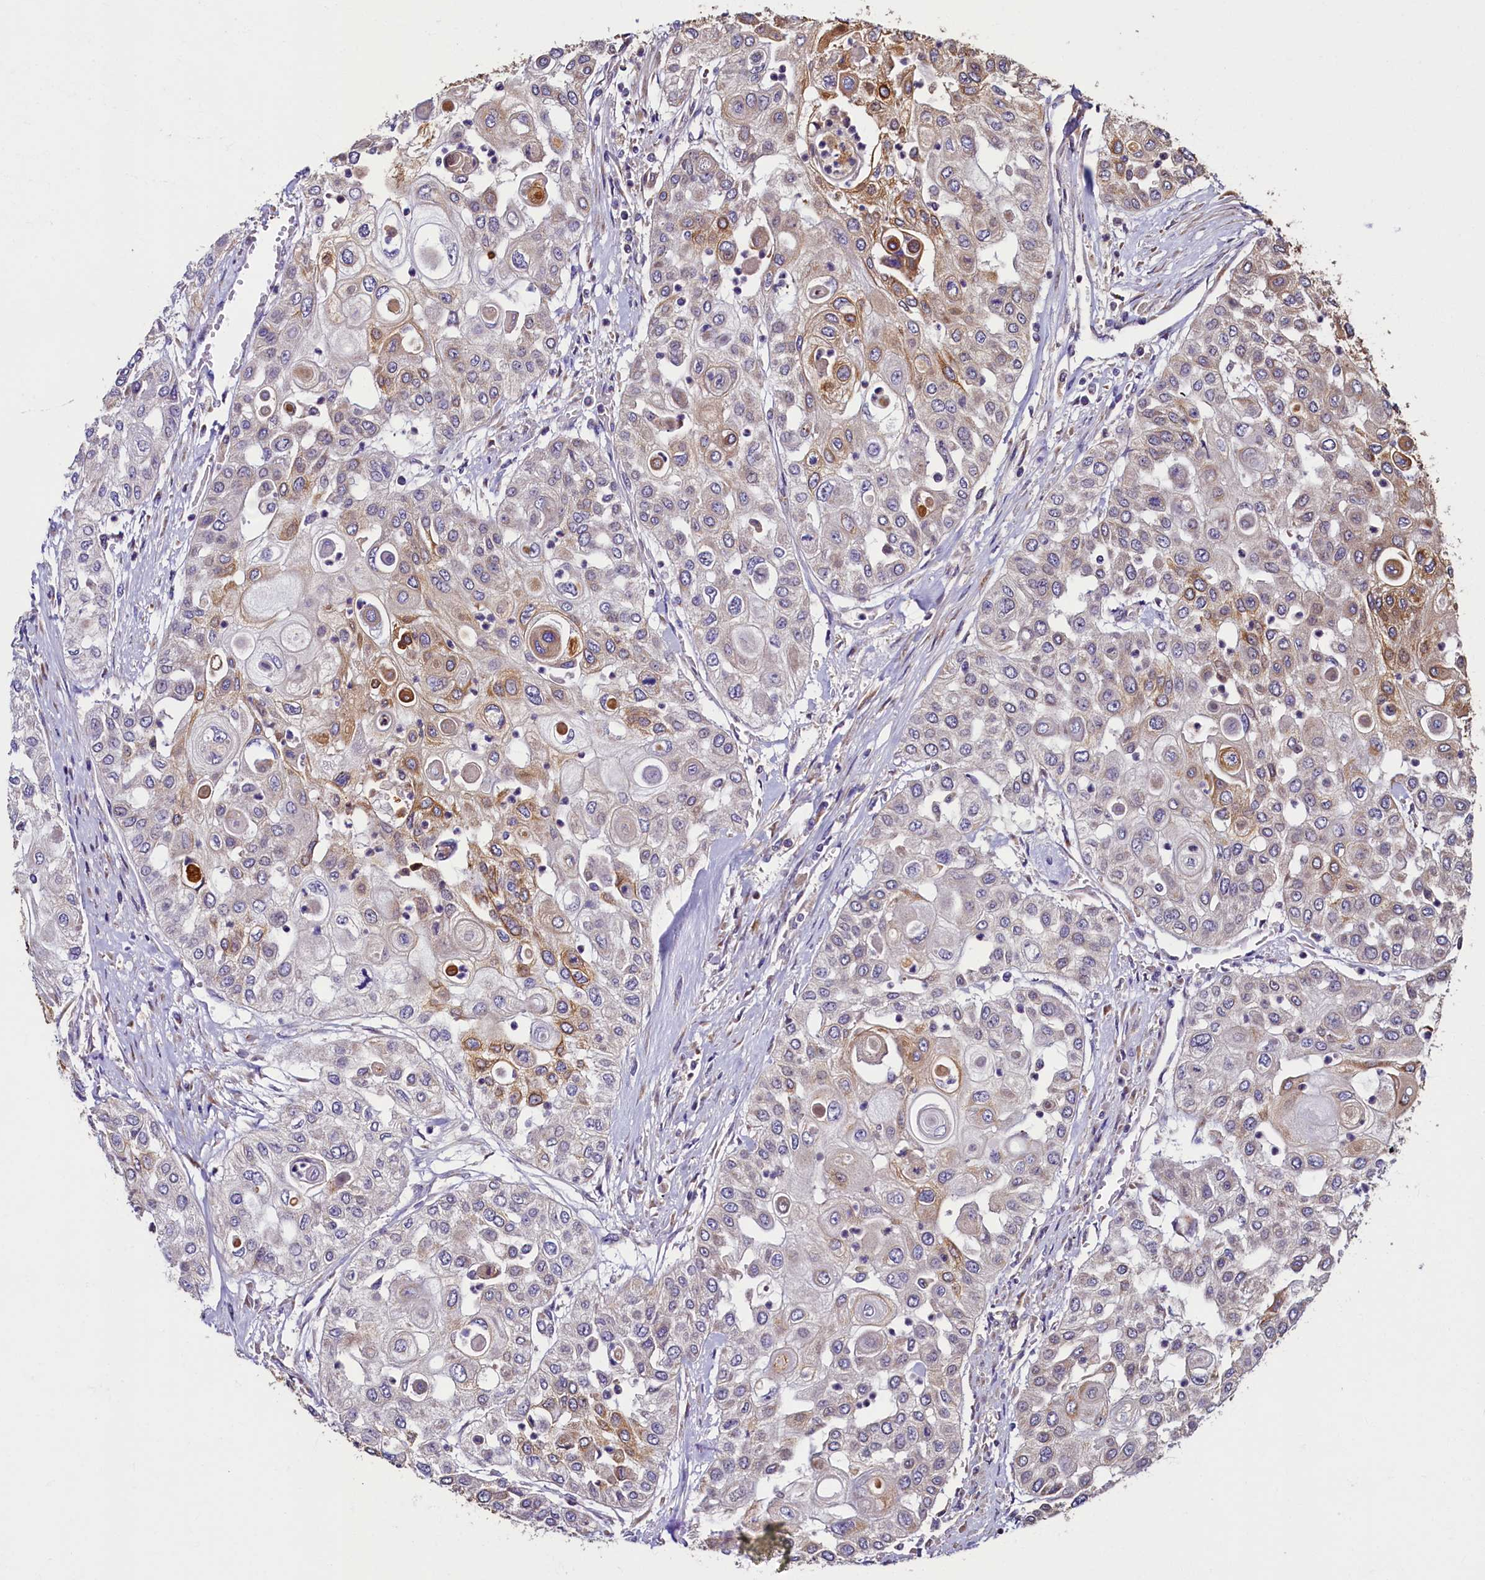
{"staining": {"intensity": "moderate", "quantity": "<25%", "location": "cytoplasmic/membranous"}, "tissue": "urothelial cancer", "cell_type": "Tumor cells", "image_type": "cancer", "snomed": [{"axis": "morphology", "description": "Urothelial carcinoma, High grade"}, {"axis": "topography", "description": "Urinary bladder"}], "caption": "The image exhibits a brown stain indicating the presence of a protein in the cytoplasmic/membranous of tumor cells in high-grade urothelial carcinoma.", "gene": "NCKAP5L", "patient": {"sex": "female", "age": 79}}